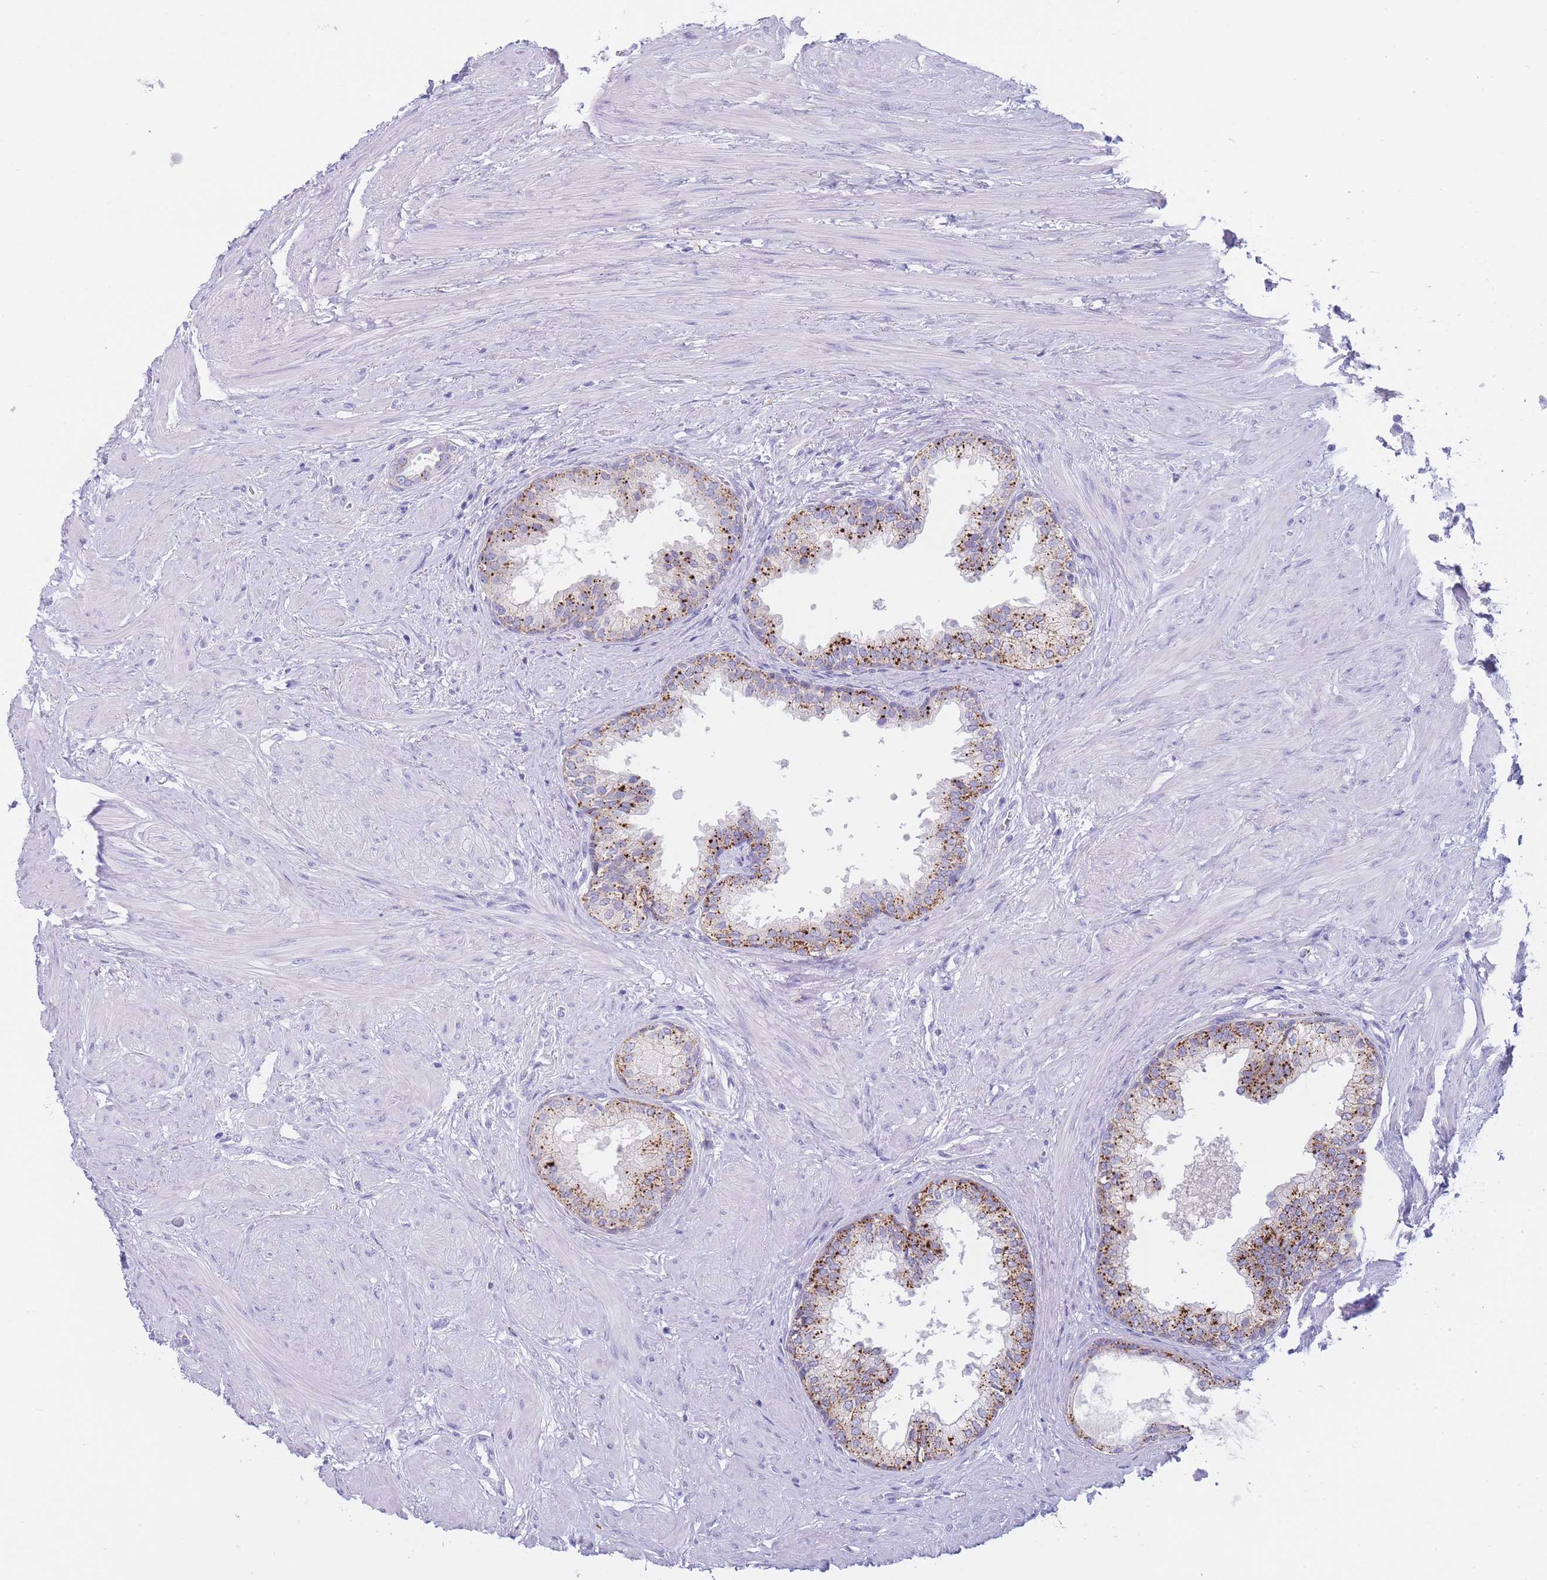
{"staining": {"intensity": "strong", "quantity": ">75%", "location": "cytoplasmic/membranous"}, "tissue": "prostate", "cell_type": "Glandular cells", "image_type": "normal", "snomed": [{"axis": "morphology", "description": "Normal tissue, NOS"}, {"axis": "topography", "description": "Prostate"}], "caption": "This photomicrograph reveals IHC staining of normal prostate, with high strong cytoplasmic/membranous staining in approximately >75% of glandular cells.", "gene": "GAA", "patient": {"sex": "male", "age": 48}}